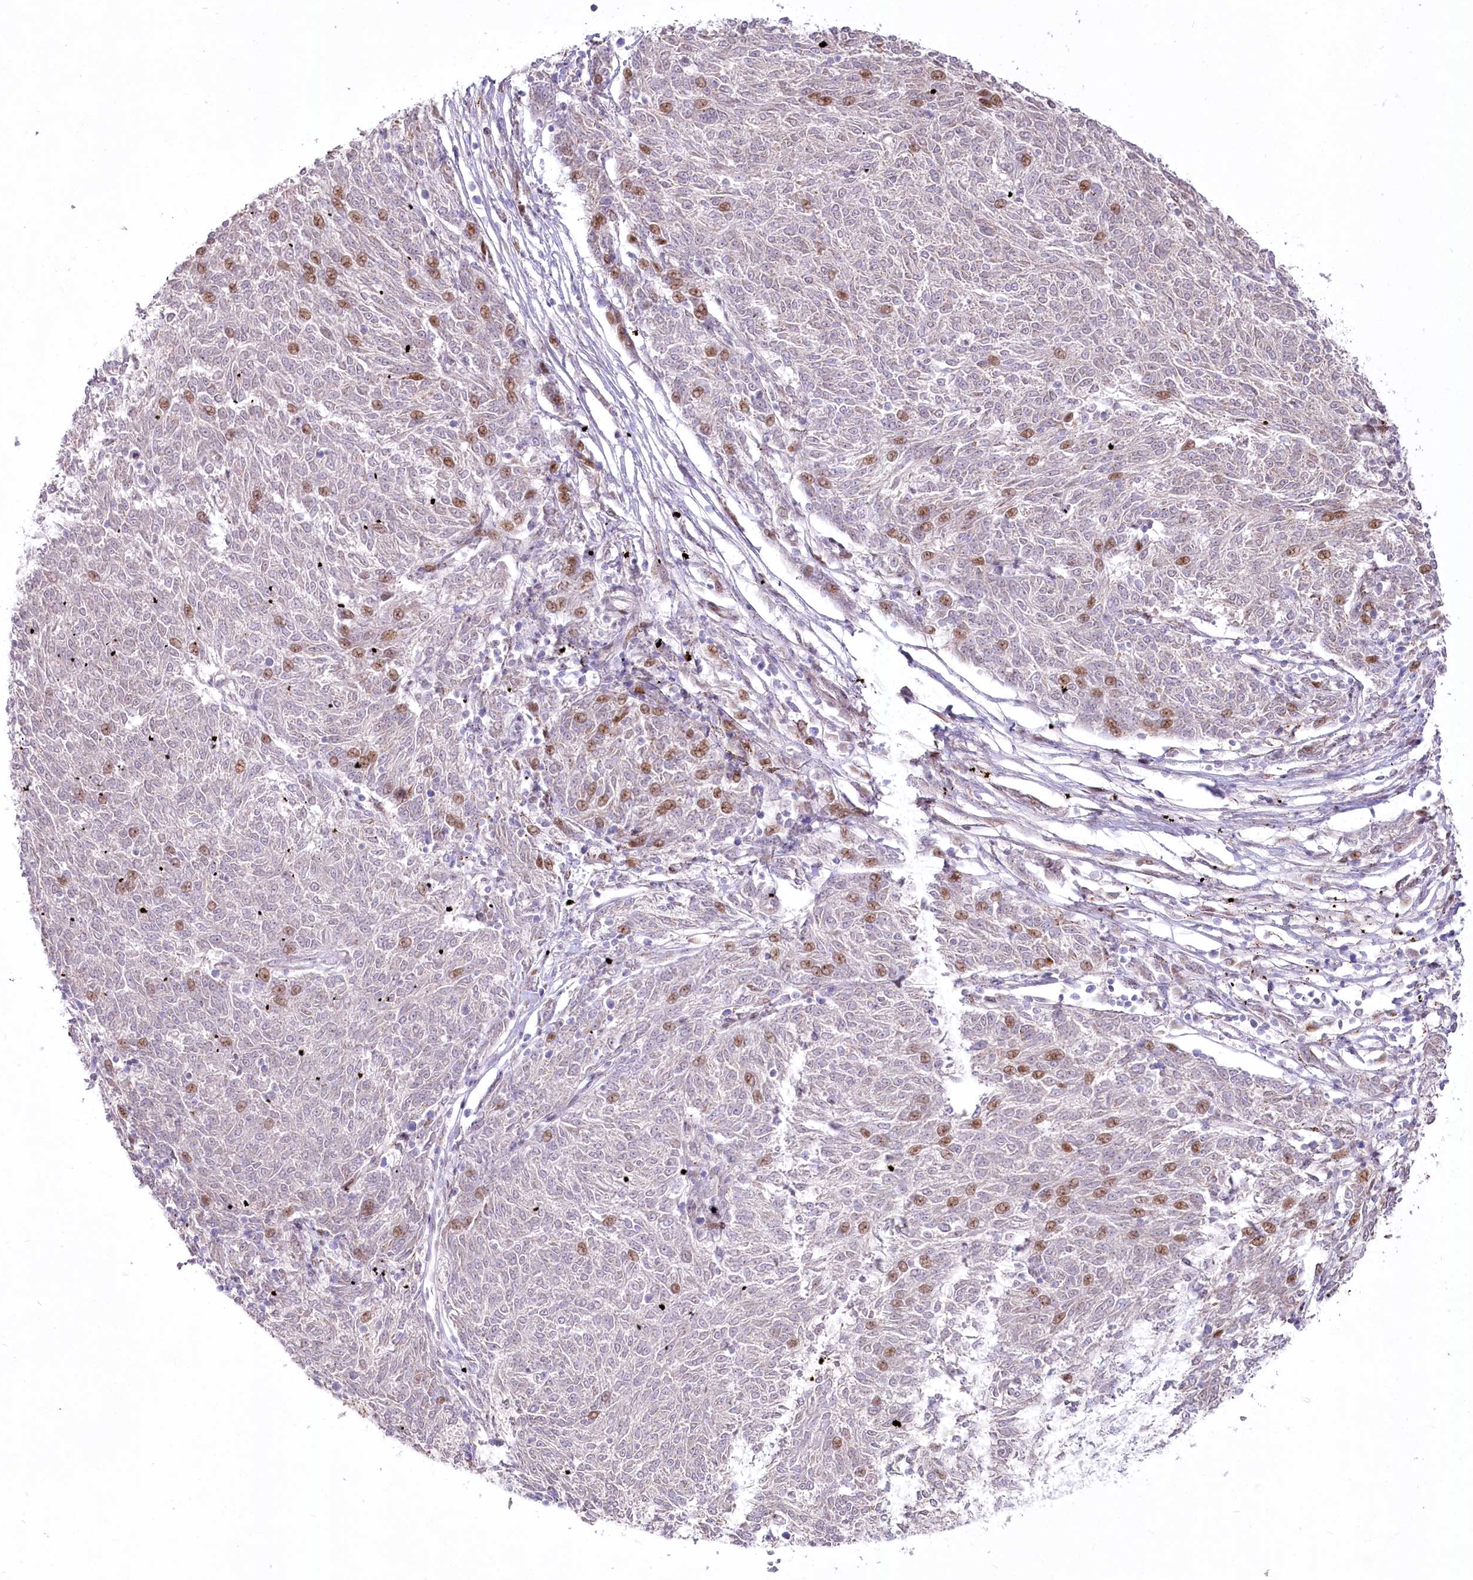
{"staining": {"intensity": "moderate", "quantity": "<25%", "location": "nuclear"}, "tissue": "melanoma", "cell_type": "Tumor cells", "image_type": "cancer", "snomed": [{"axis": "morphology", "description": "Malignant melanoma, NOS"}, {"axis": "topography", "description": "Skin"}], "caption": "Brown immunohistochemical staining in human malignant melanoma displays moderate nuclear positivity in about <25% of tumor cells. (brown staining indicates protein expression, while blue staining denotes nuclei).", "gene": "CEP164", "patient": {"sex": "female", "age": 72}}